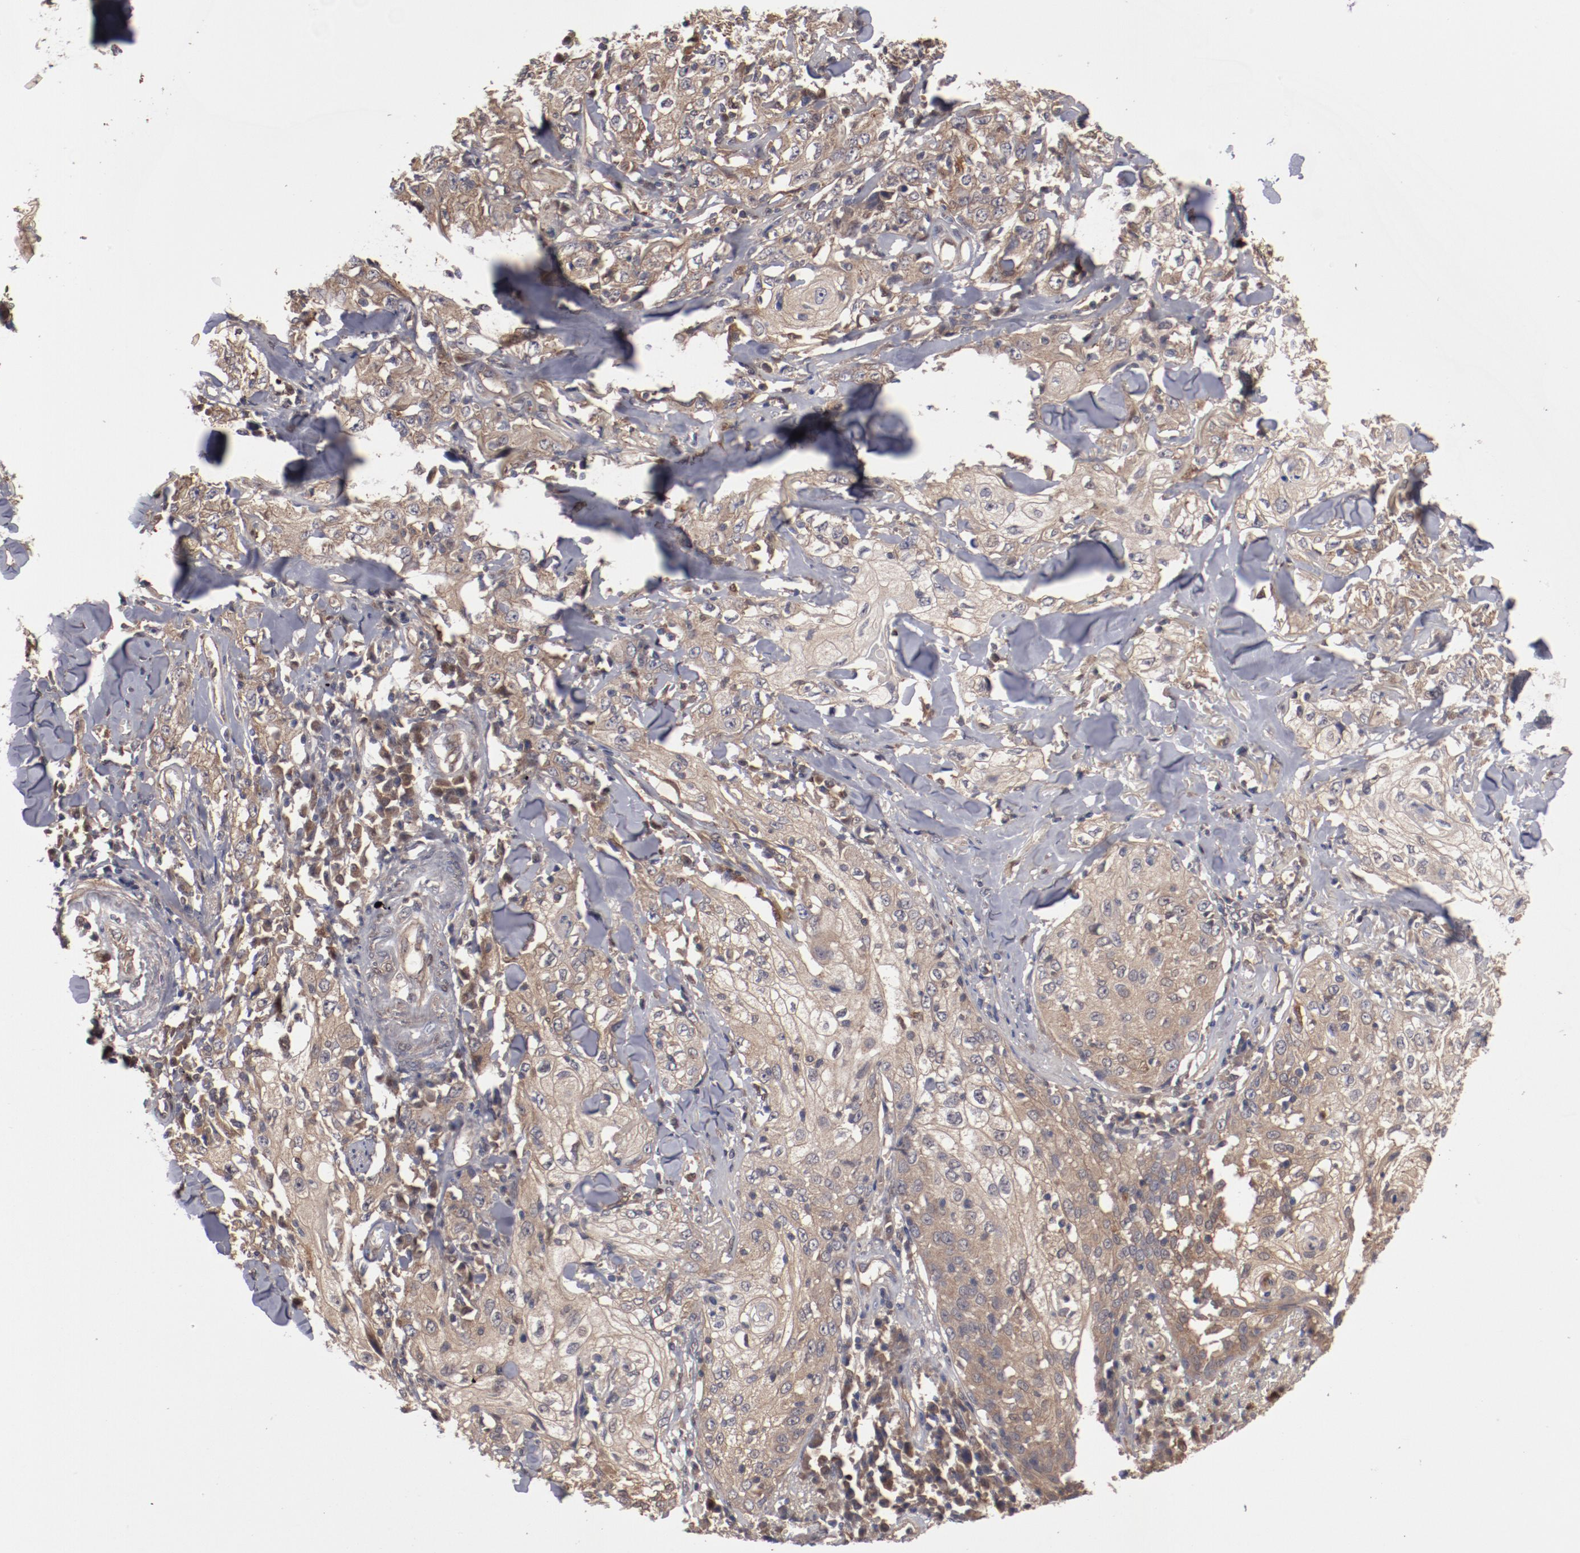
{"staining": {"intensity": "weak", "quantity": ">75%", "location": "cytoplasmic/membranous"}, "tissue": "skin cancer", "cell_type": "Tumor cells", "image_type": "cancer", "snomed": [{"axis": "morphology", "description": "Squamous cell carcinoma, NOS"}, {"axis": "topography", "description": "Skin"}], "caption": "Skin squamous cell carcinoma was stained to show a protein in brown. There is low levels of weak cytoplasmic/membranous staining in approximately >75% of tumor cells. Immunohistochemistry stains the protein of interest in brown and the nuclei are stained blue.", "gene": "DNAAF2", "patient": {"sex": "male", "age": 65}}